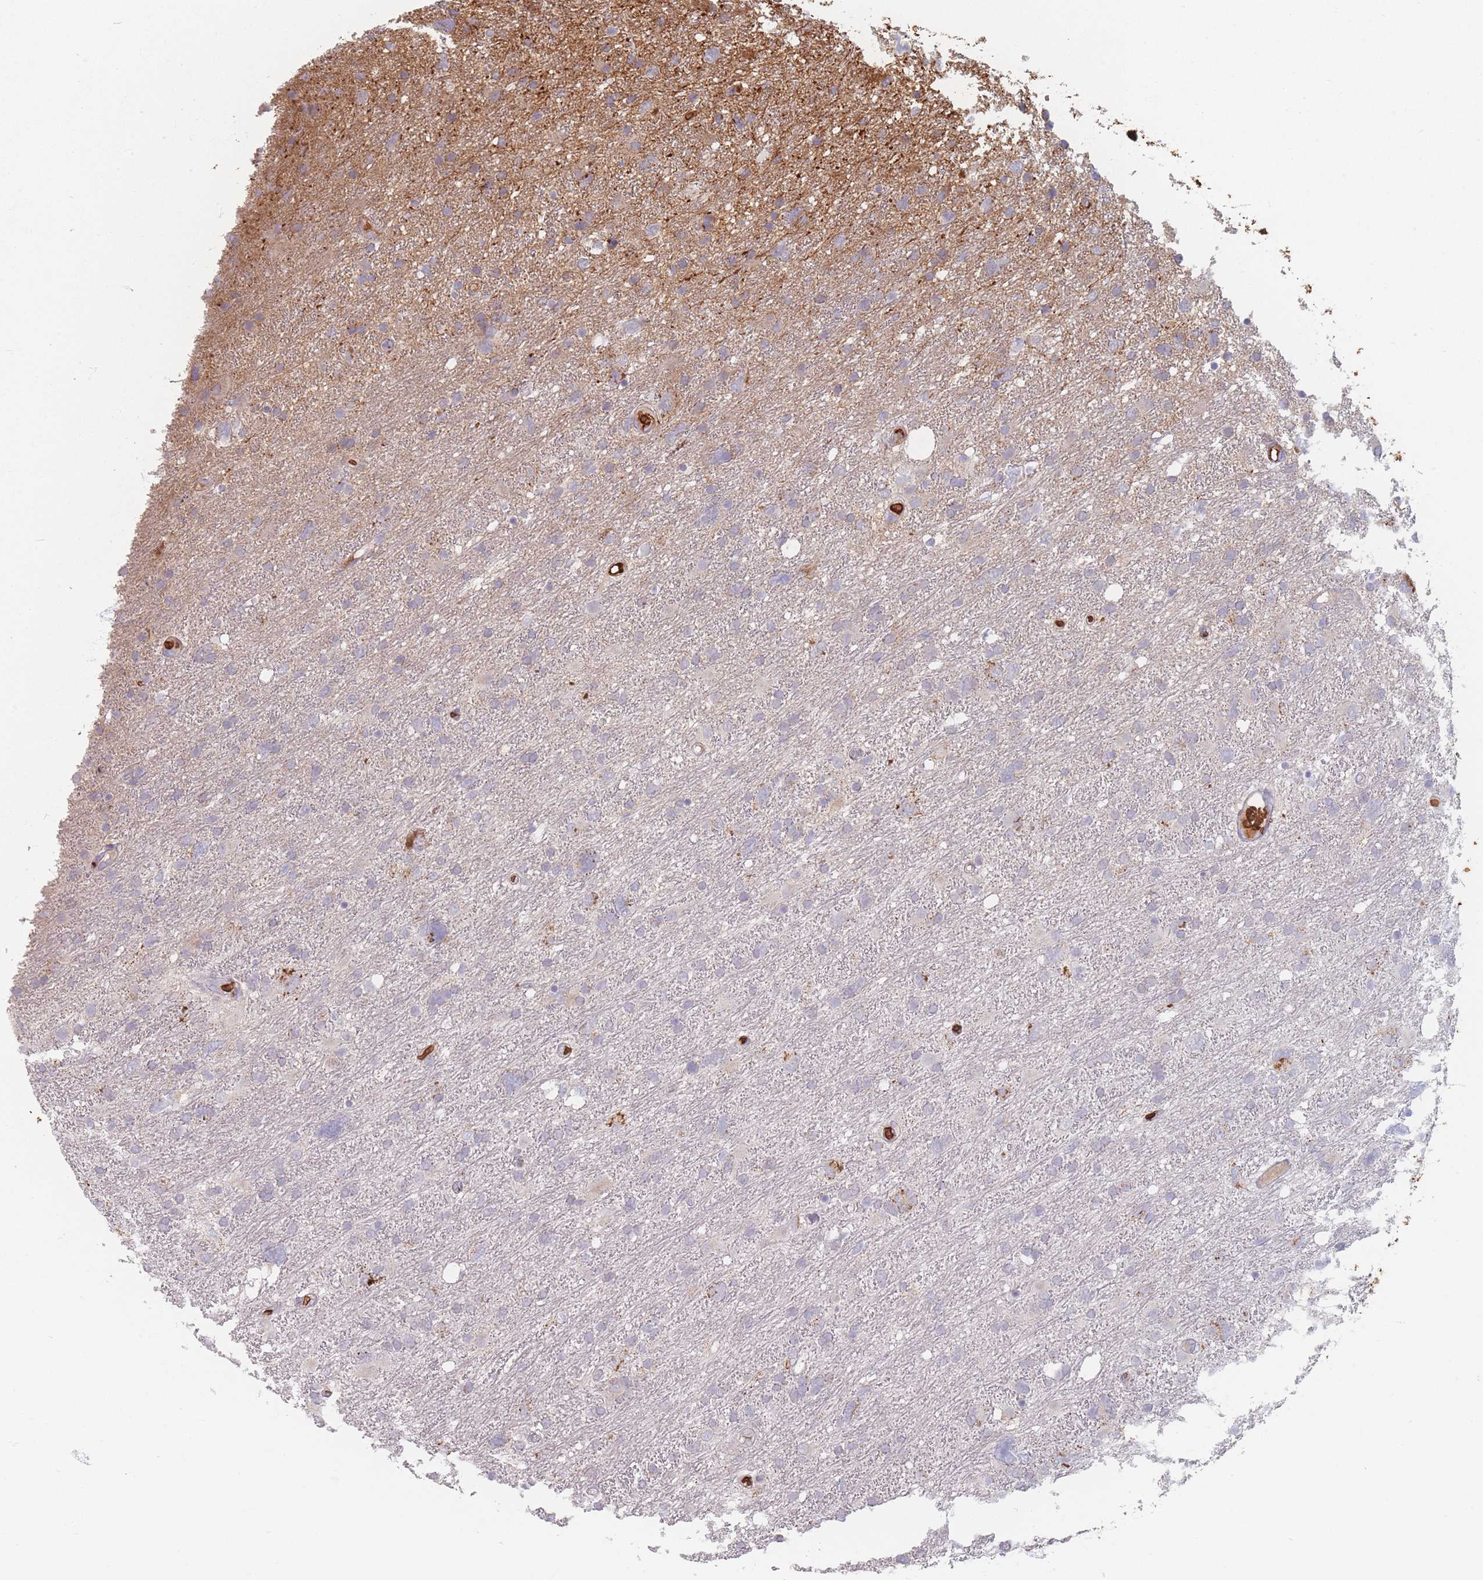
{"staining": {"intensity": "negative", "quantity": "none", "location": "none"}, "tissue": "glioma", "cell_type": "Tumor cells", "image_type": "cancer", "snomed": [{"axis": "morphology", "description": "Glioma, malignant, High grade"}, {"axis": "topography", "description": "Brain"}], "caption": "DAB immunohistochemical staining of high-grade glioma (malignant) exhibits no significant positivity in tumor cells.", "gene": "SLC2A6", "patient": {"sex": "male", "age": 61}}